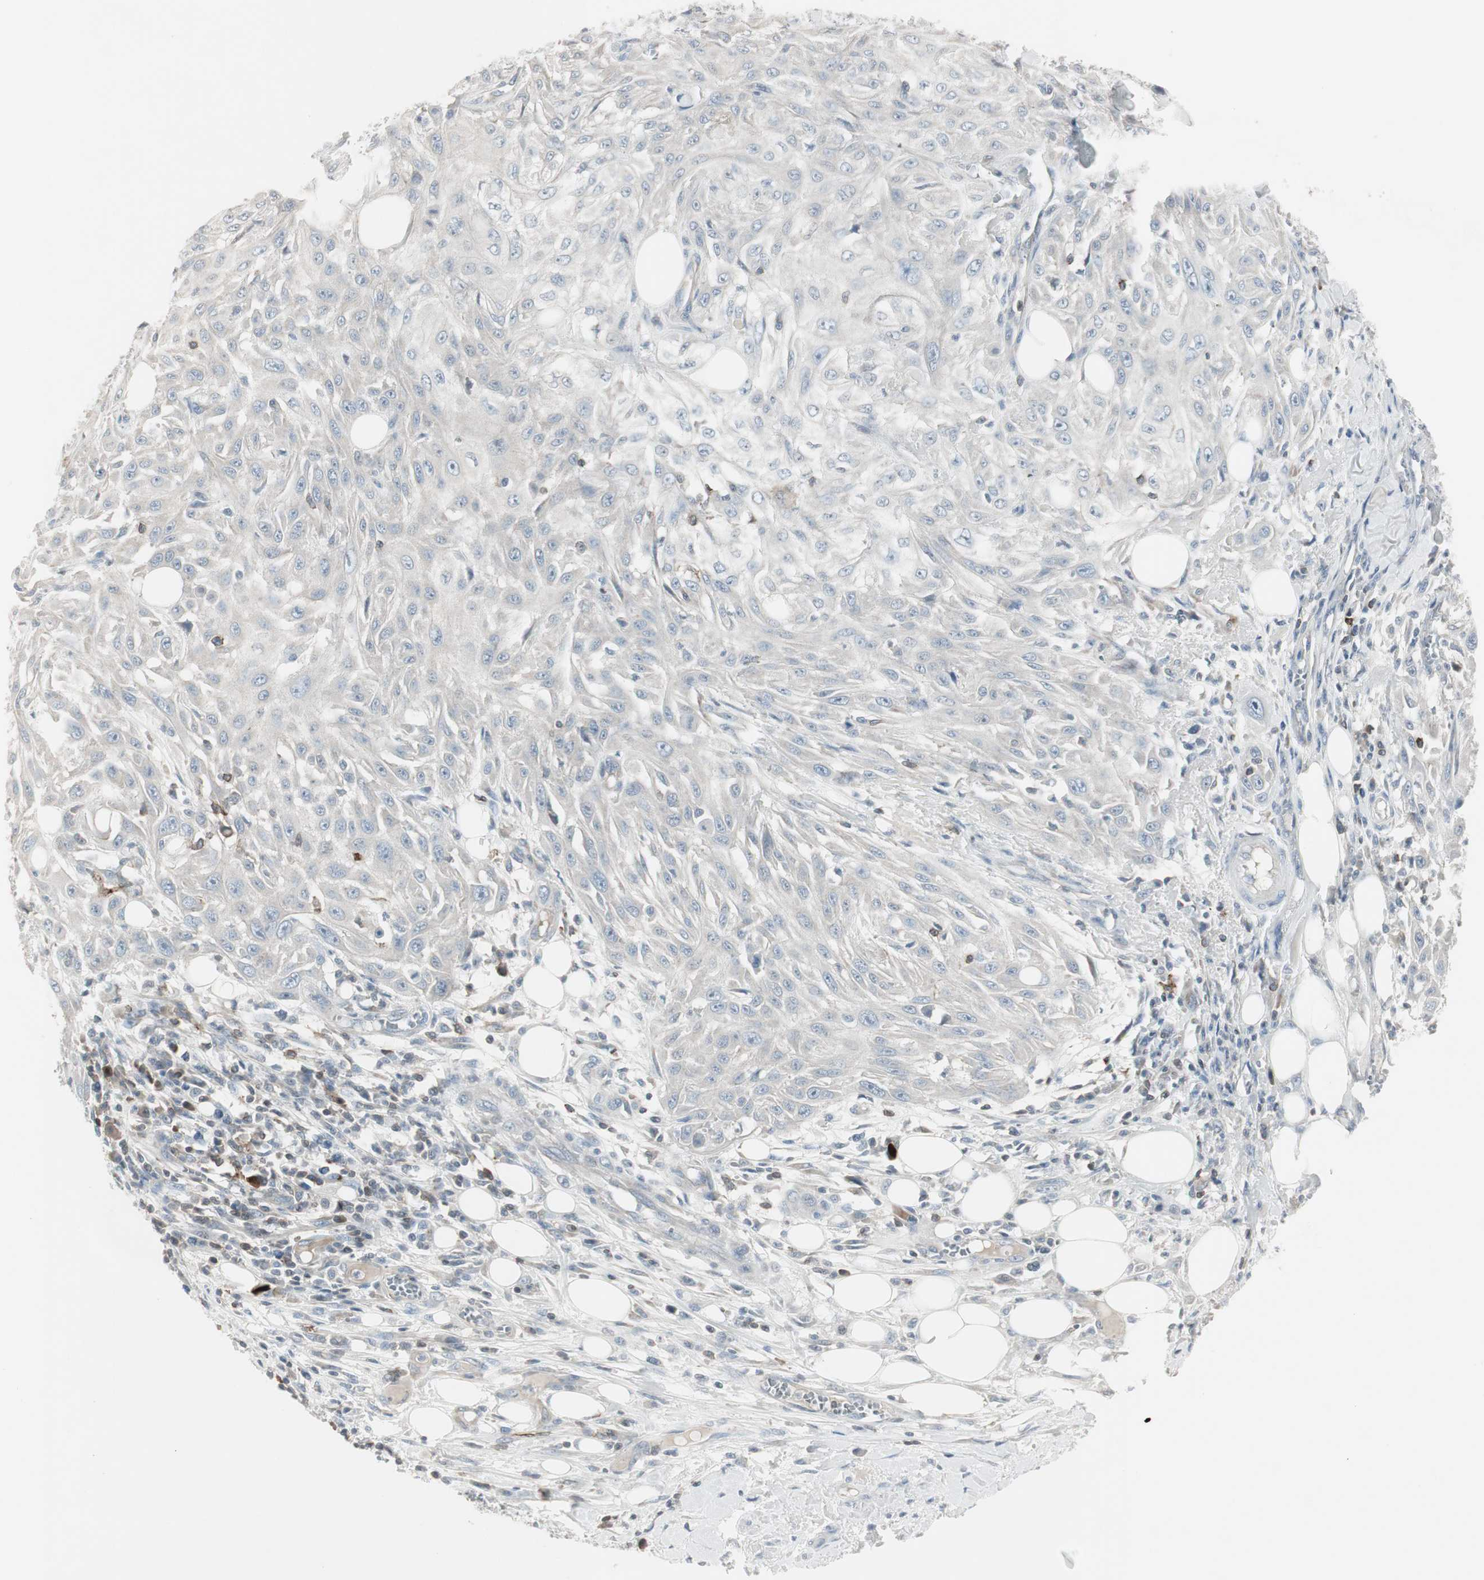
{"staining": {"intensity": "negative", "quantity": "none", "location": "none"}, "tissue": "skin cancer", "cell_type": "Tumor cells", "image_type": "cancer", "snomed": [{"axis": "morphology", "description": "Squamous cell carcinoma, NOS"}, {"axis": "topography", "description": "Skin"}], "caption": "High magnification brightfield microscopy of skin cancer (squamous cell carcinoma) stained with DAB (3,3'-diaminobenzidine) (brown) and counterstained with hematoxylin (blue): tumor cells show no significant positivity.", "gene": "MAP4K4", "patient": {"sex": "male", "age": 75}}